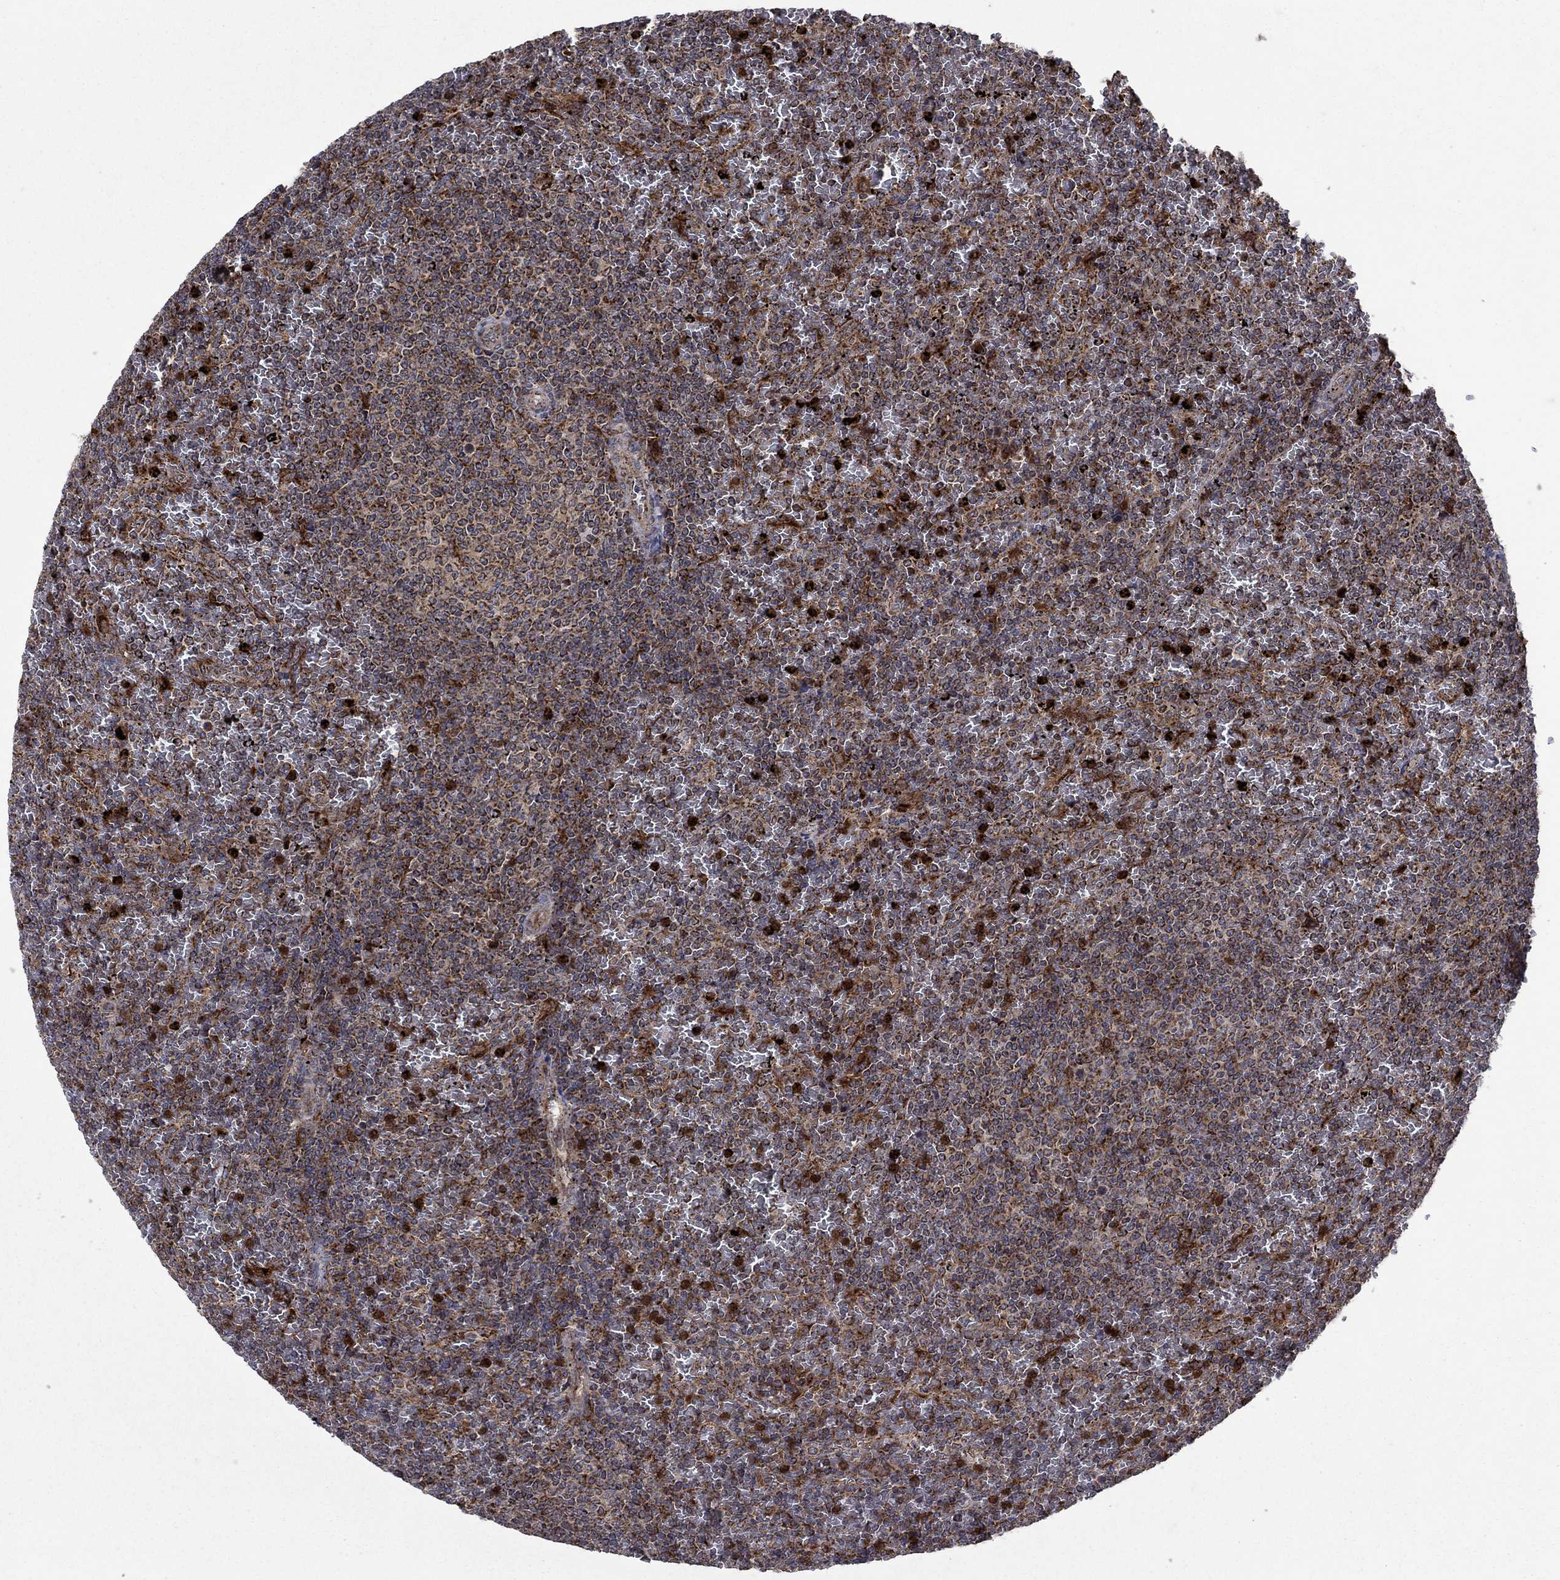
{"staining": {"intensity": "strong", "quantity": "<25%", "location": "cytoplasmic/membranous"}, "tissue": "lymphoma", "cell_type": "Tumor cells", "image_type": "cancer", "snomed": [{"axis": "morphology", "description": "Malignant lymphoma, non-Hodgkin's type, Low grade"}, {"axis": "topography", "description": "Spleen"}], "caption": "Lymphoma stained with a protein marker shows strong staining in tumor cells.", "gene": "RNF19B", "patient": {"sex": "female", "age": 77}}